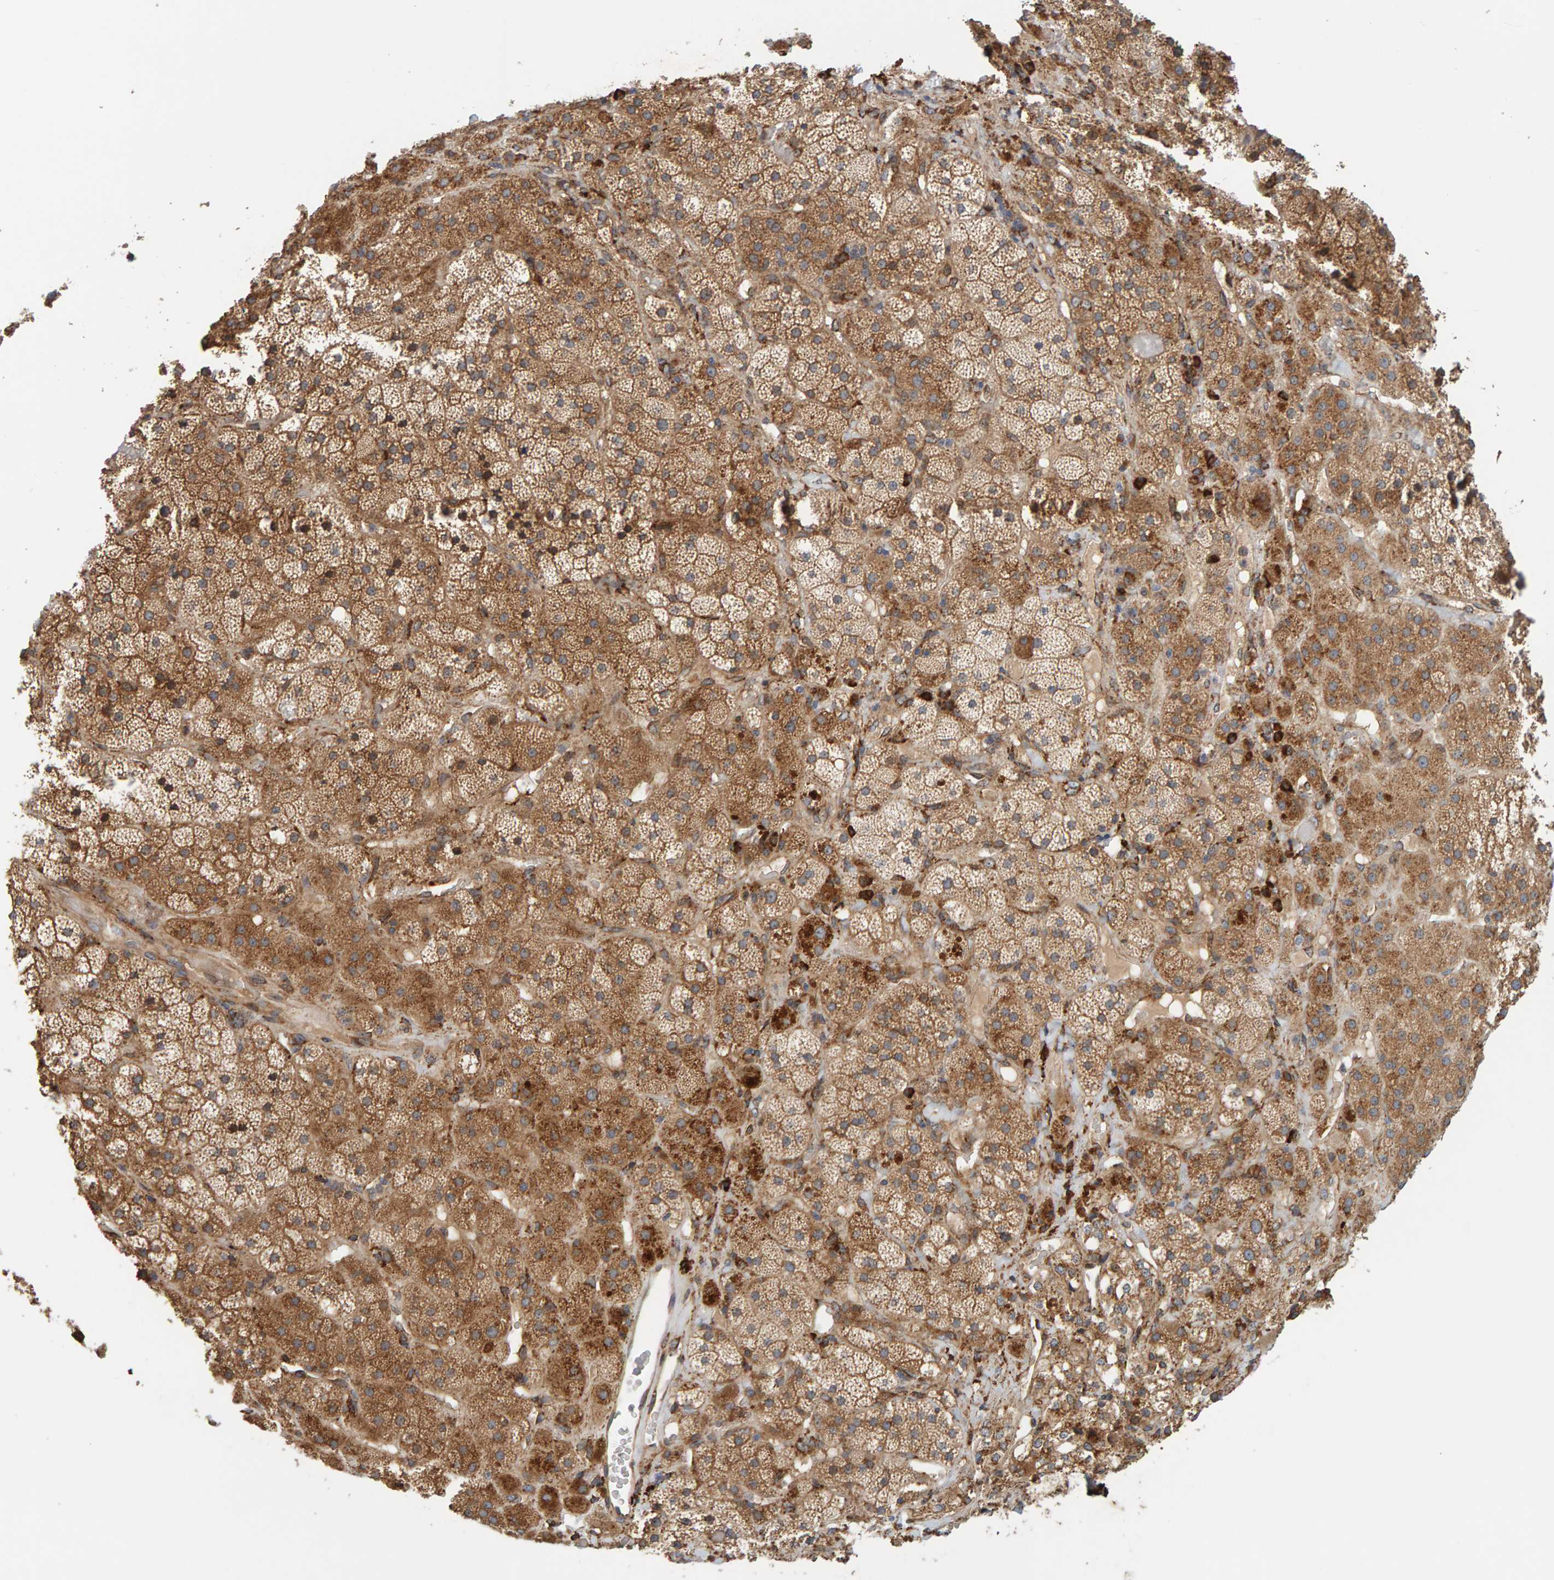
{"staining": {"intensity": "moderate", "quantity": ">75%", "location": "cytoplasmic/membranous"}, "tissue": "adrenal gland", "cell_type": "Glandular cells", "image_type": "normal", "snomed": [{"axis": "morphology", "description": "Normal tissue, NOS"}, {"axis": "topography", "description": "Adrenal gland"}], "caption": "Protein expression analysis of normal adrenal gland demonstrates moderate cytoplasmic/membranous expression in about >75% of glandular cells.", "gene": "BAIAP2", "patient": {"sex": "male", "age": 57}}